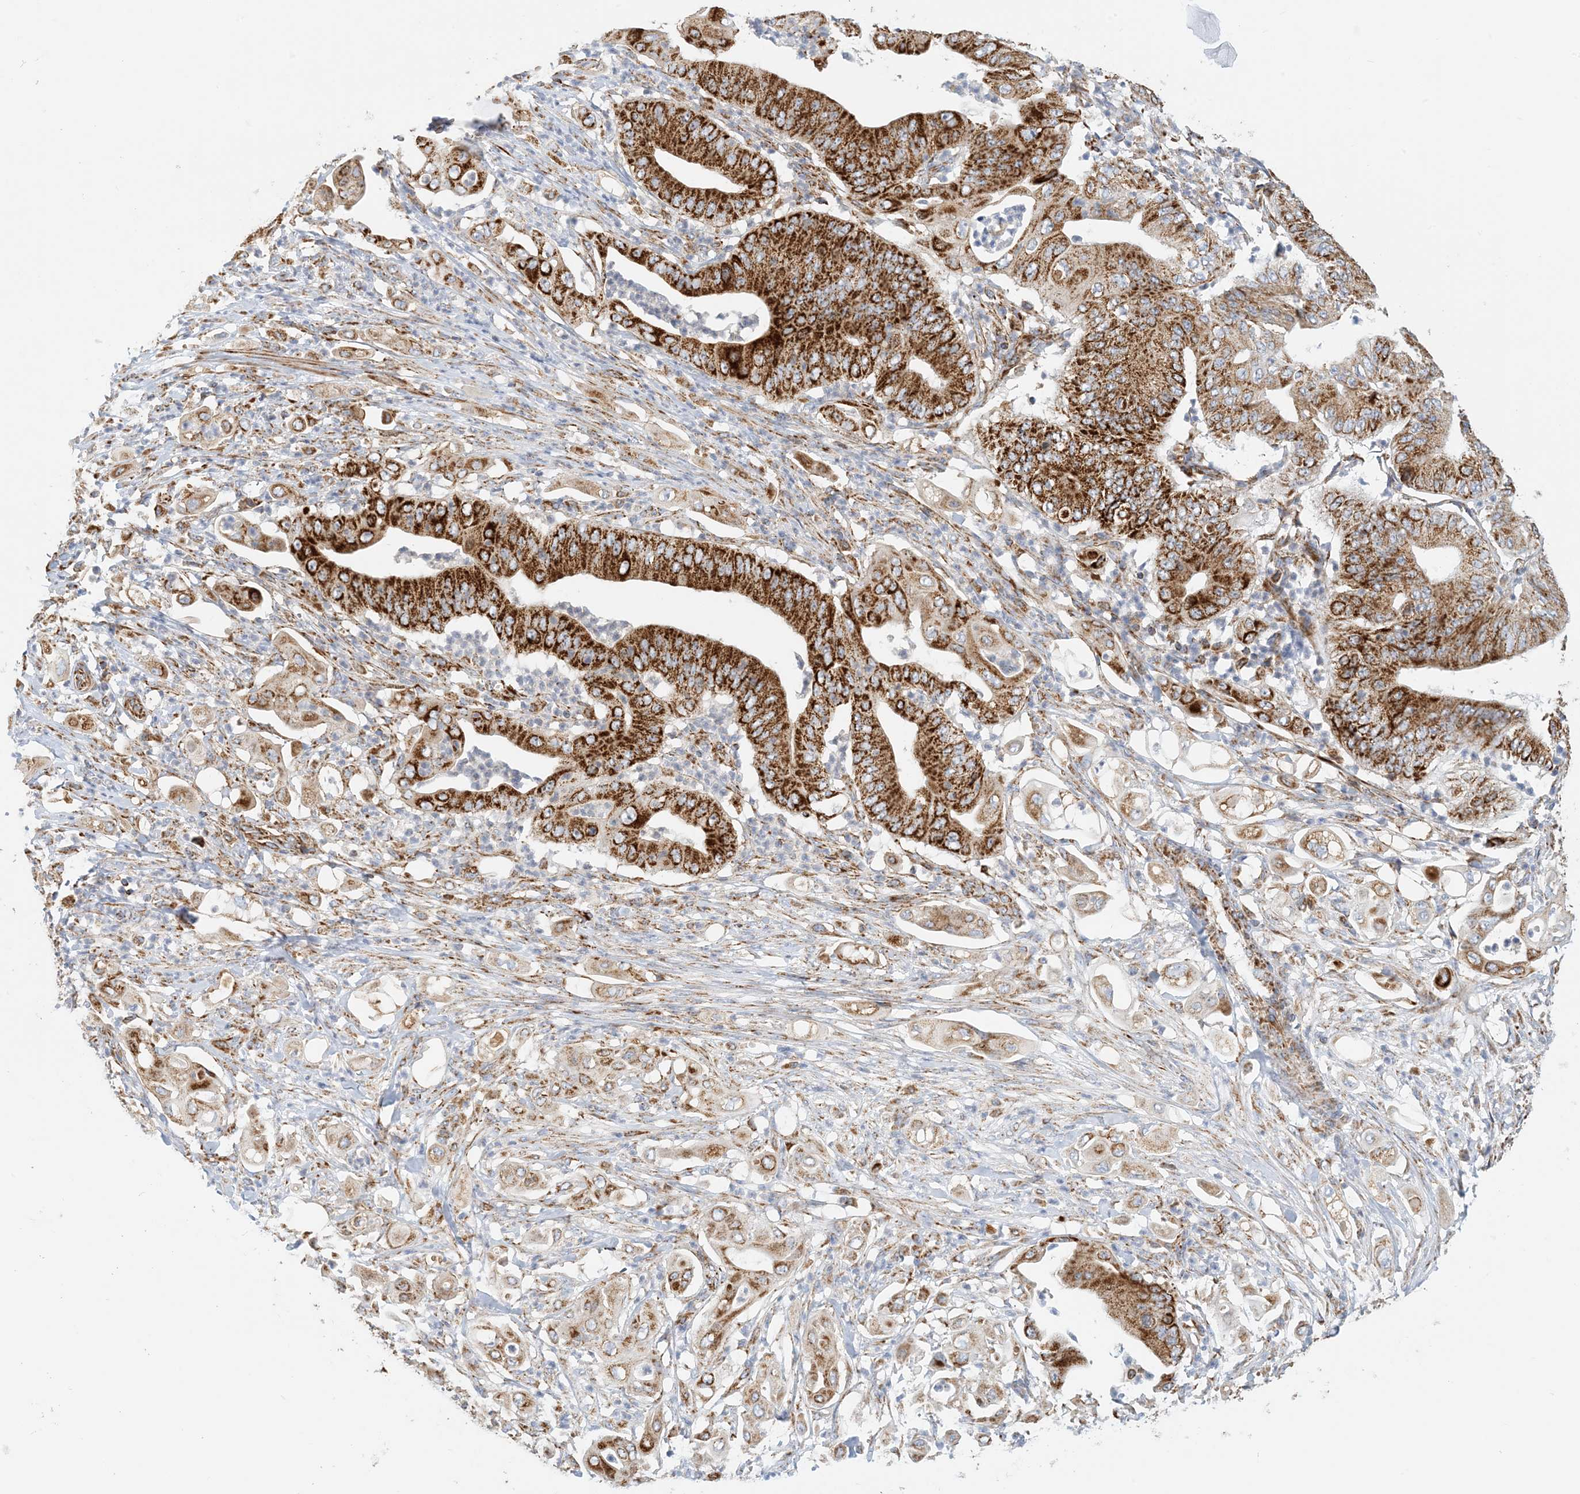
{"staining": {"intensity": "strong", "quantity": ">75%", "location": "cytoplasmic/membranous"}, "tissue": "pancreatic cancer", "cell_type": "Tumor cells", "image_type": "cancer", "snomed": [{"axis": "morphology", "description": "Adenocarcinoma, NOS"}, {"axis": "topography", "description": "Pancreas"}], "caption": "Immunohistochemistry (DAB (3,3'-diaminobenzidine)) staining of pancreatic cancer (adenocarcinoma) shows strong cytoplasmic/membranous protein staining in approximately >75% of tumor cells. Using DAB (3,3'-diaminobenzidine) (brown) and hematoxylin (blue) stains, captured at high magnification using brightfield microscopy.", "gene": "COA3", "patient": {"sex": "female", "age": 77}}